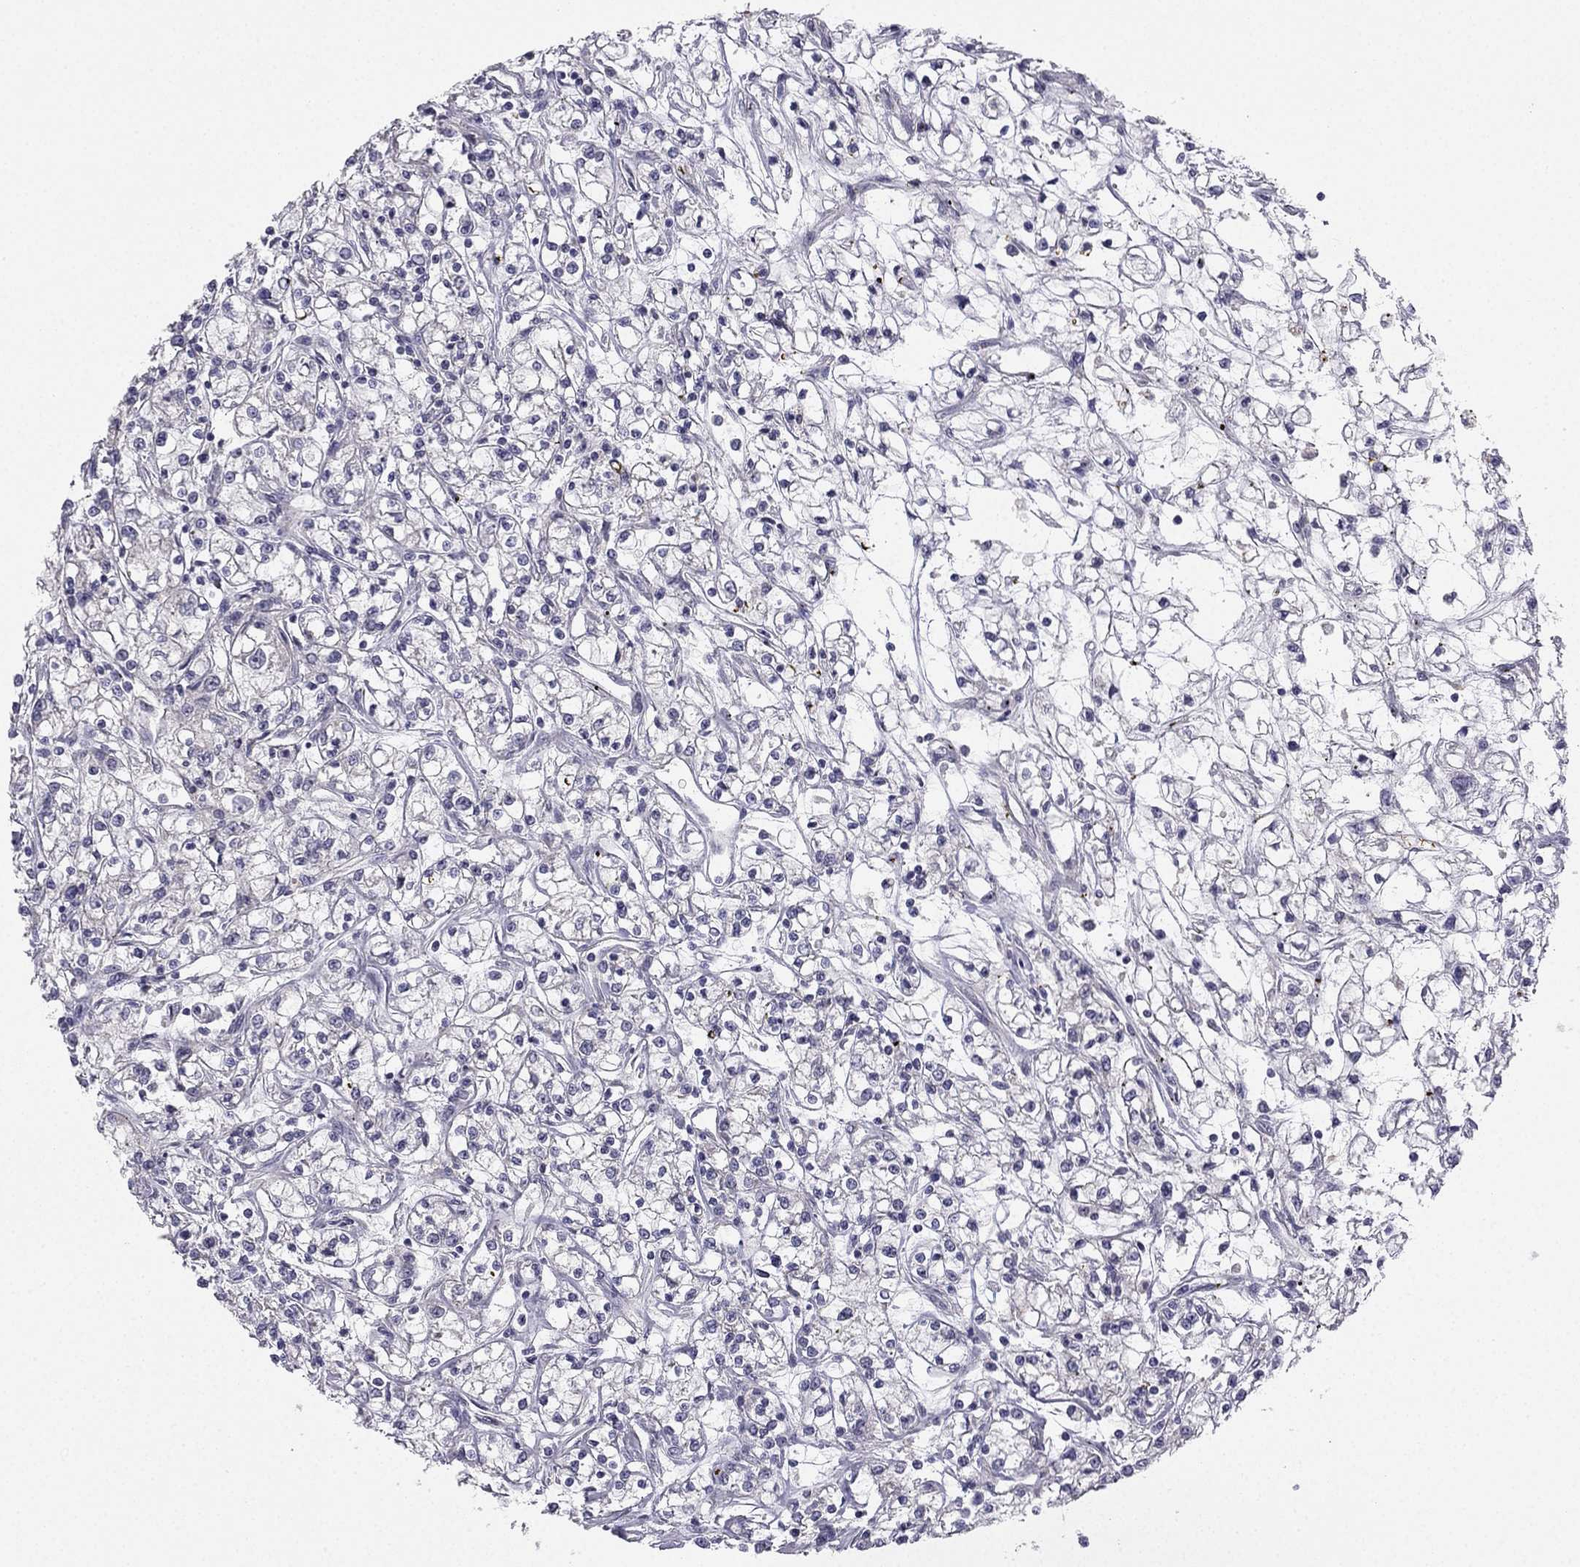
{"staining": {"intensity": "negative", "quantity": "none", "location": "none"}, "tissue": "renal cancer", "cell_type": "Tumor cells", "image_type": "cancer", "snomed": [{"axis": "morphology", "description": "Adenocarcinoma, NOS"}, {"axis": "topography", "description": "Kidney"}], "caption": "Renal cancer (adenocarcinoma) stained for a protein using immunohistochemistry (IHC) shows no expression tumor cells.", "gene": "CHST8", "patient": {"sex": "female", "age": 59}}